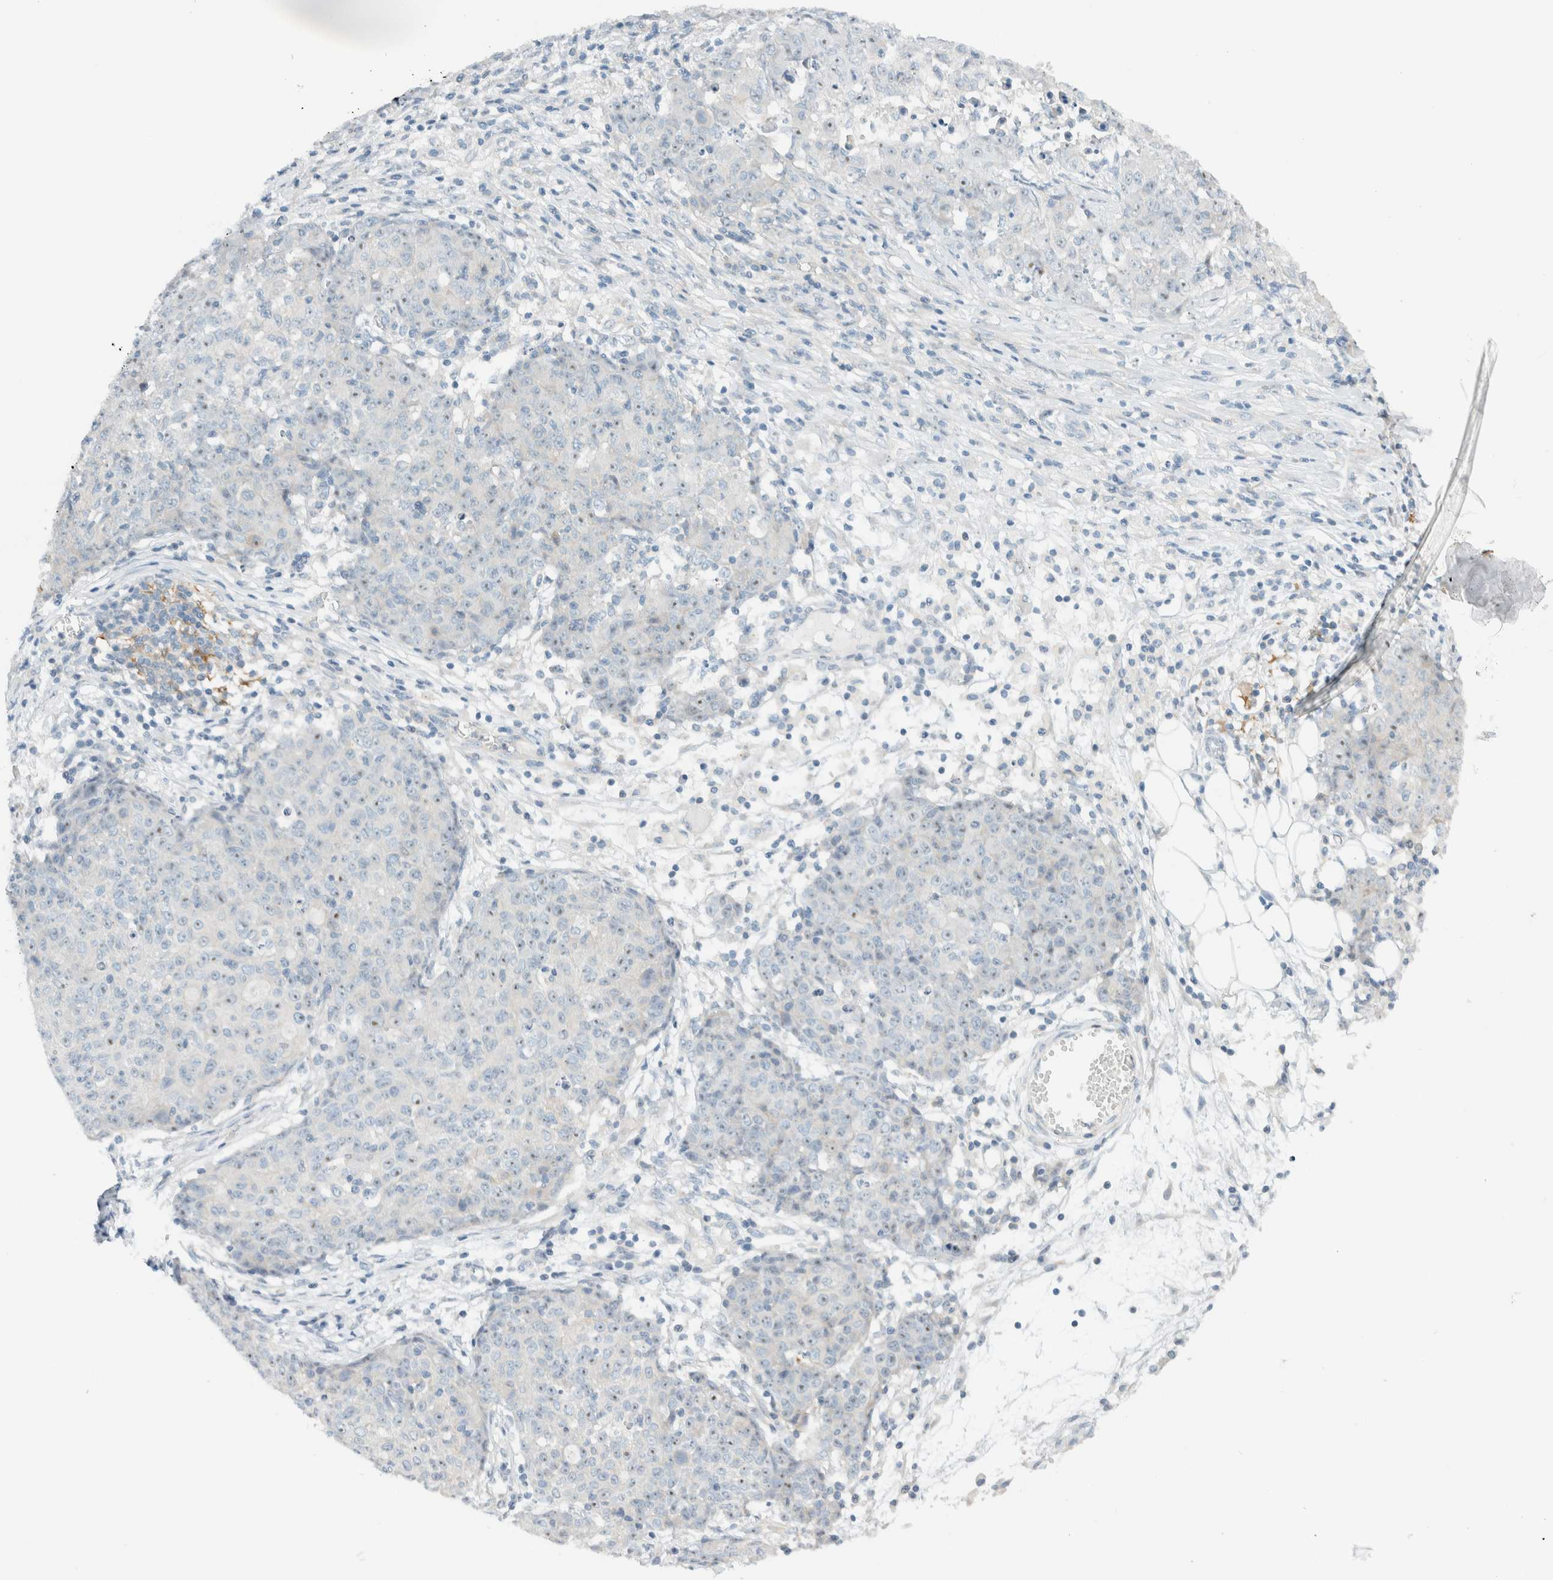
{"staining": {"intensity": "weak", "quantity": "25%-75%", "location": "nuclear"}, "tissue": "ovarian cancer", "cell_type": "Tumor cells", "image_type": "cancer", "snomed": [{"axis": "morphology", "description": "Carcinoma, endometroid"}, {"axis": "topography", "description": "Ovary"}], "caption": "Immunohistochemical staining of endometroid carcinoma (ovarian) shows low levels of weak nuclear positivity in approximately 25%-75% of tumor cells. (IHC, brightfield microscopy, high magnification).", "gene": "NDE1", "patient": {"sex": "female", "age": 42}}